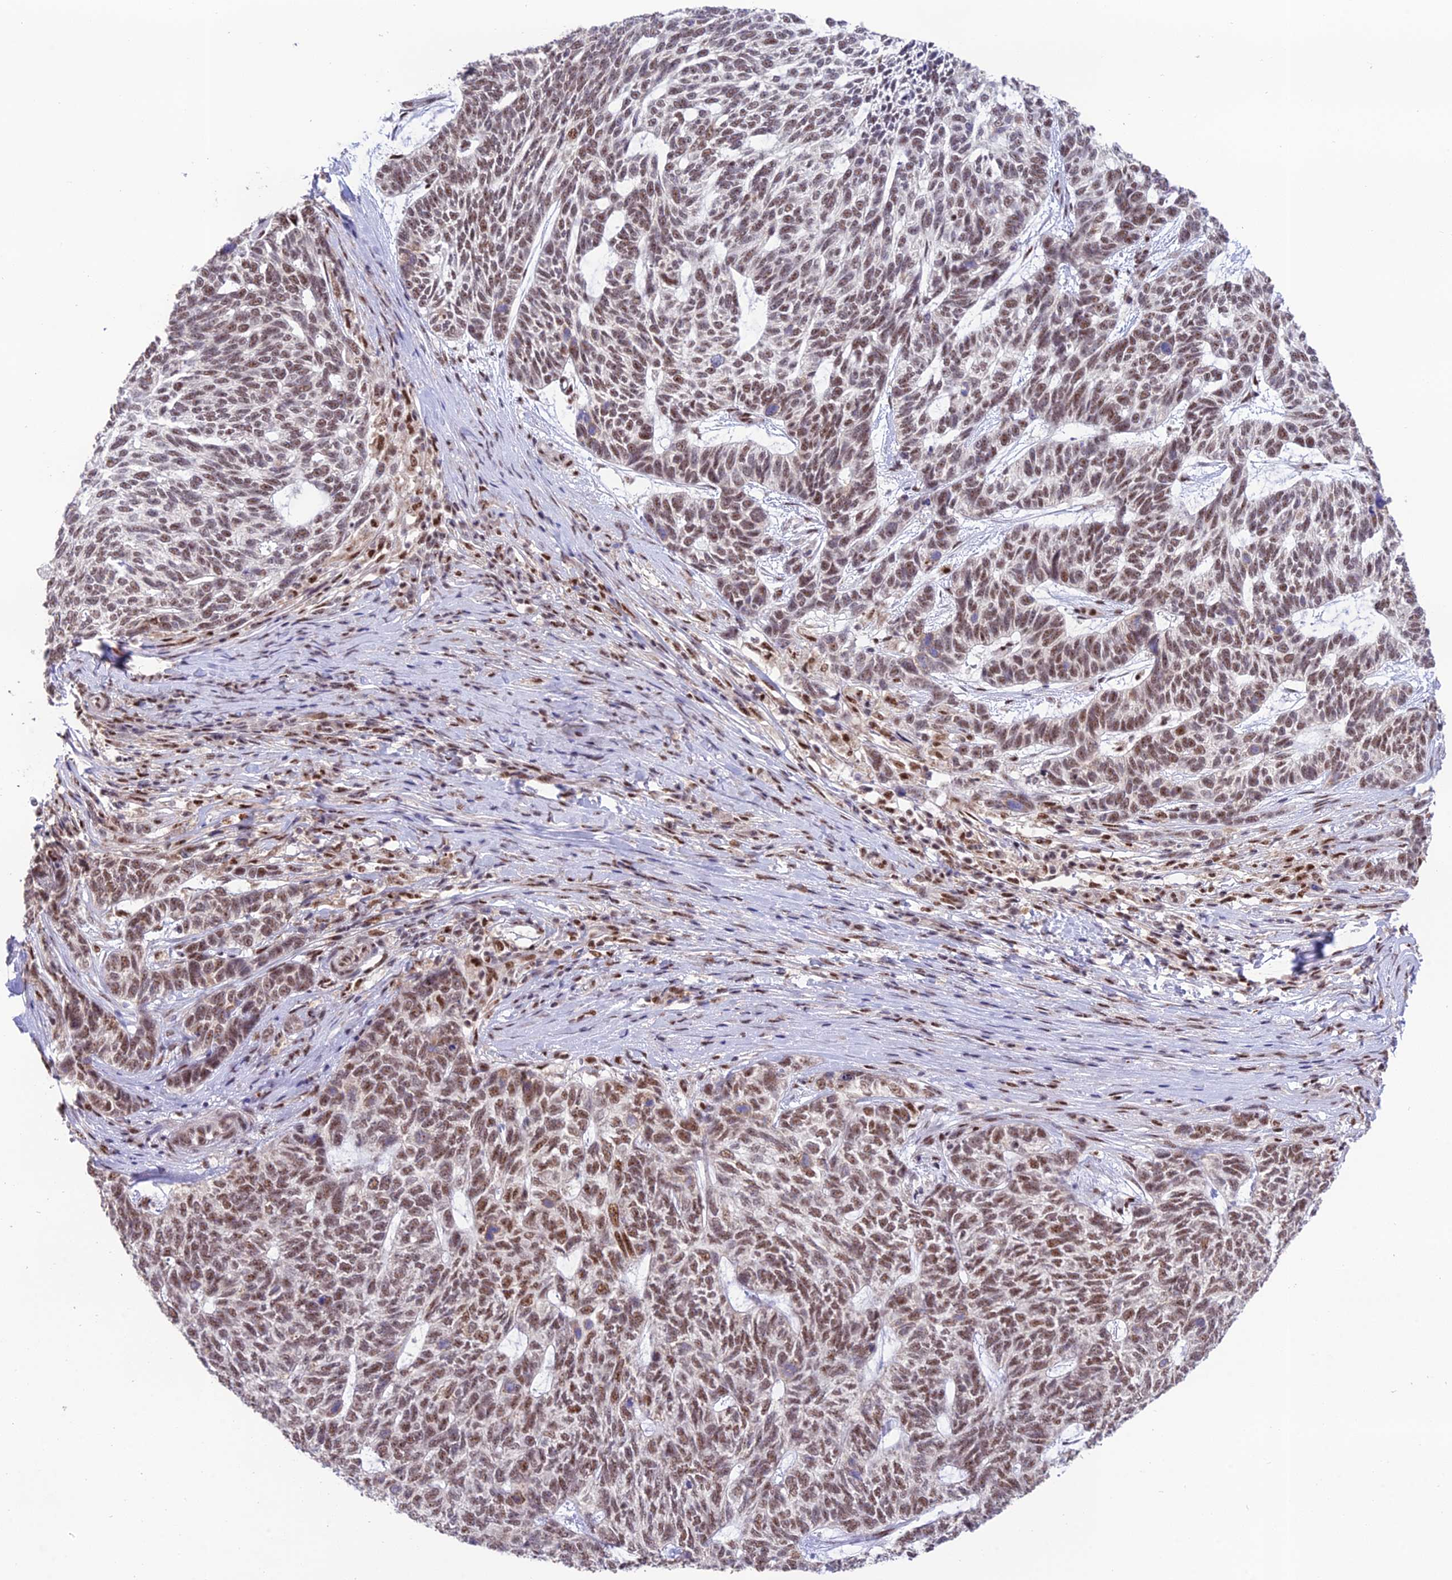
{"staining": {"intensity": "weak", "quantity": ">75%", "location": "nuclear"}, "tissue": "skin cancer", "cell_type": "Tumor cells", "image_type": "cancer", "snomed": [{"axis": "morphology", "description": "Basal cell carcinoma"}, {"axis": "topography", "description": "Skin"}], "caption": "This is a photomicrograph of immunohistochemistry staining of skin cancer, which shows weak expression in the nuclear of tumor cells.", "gene": "THOC7", "patient": {"sex": "female", "age": 65}}